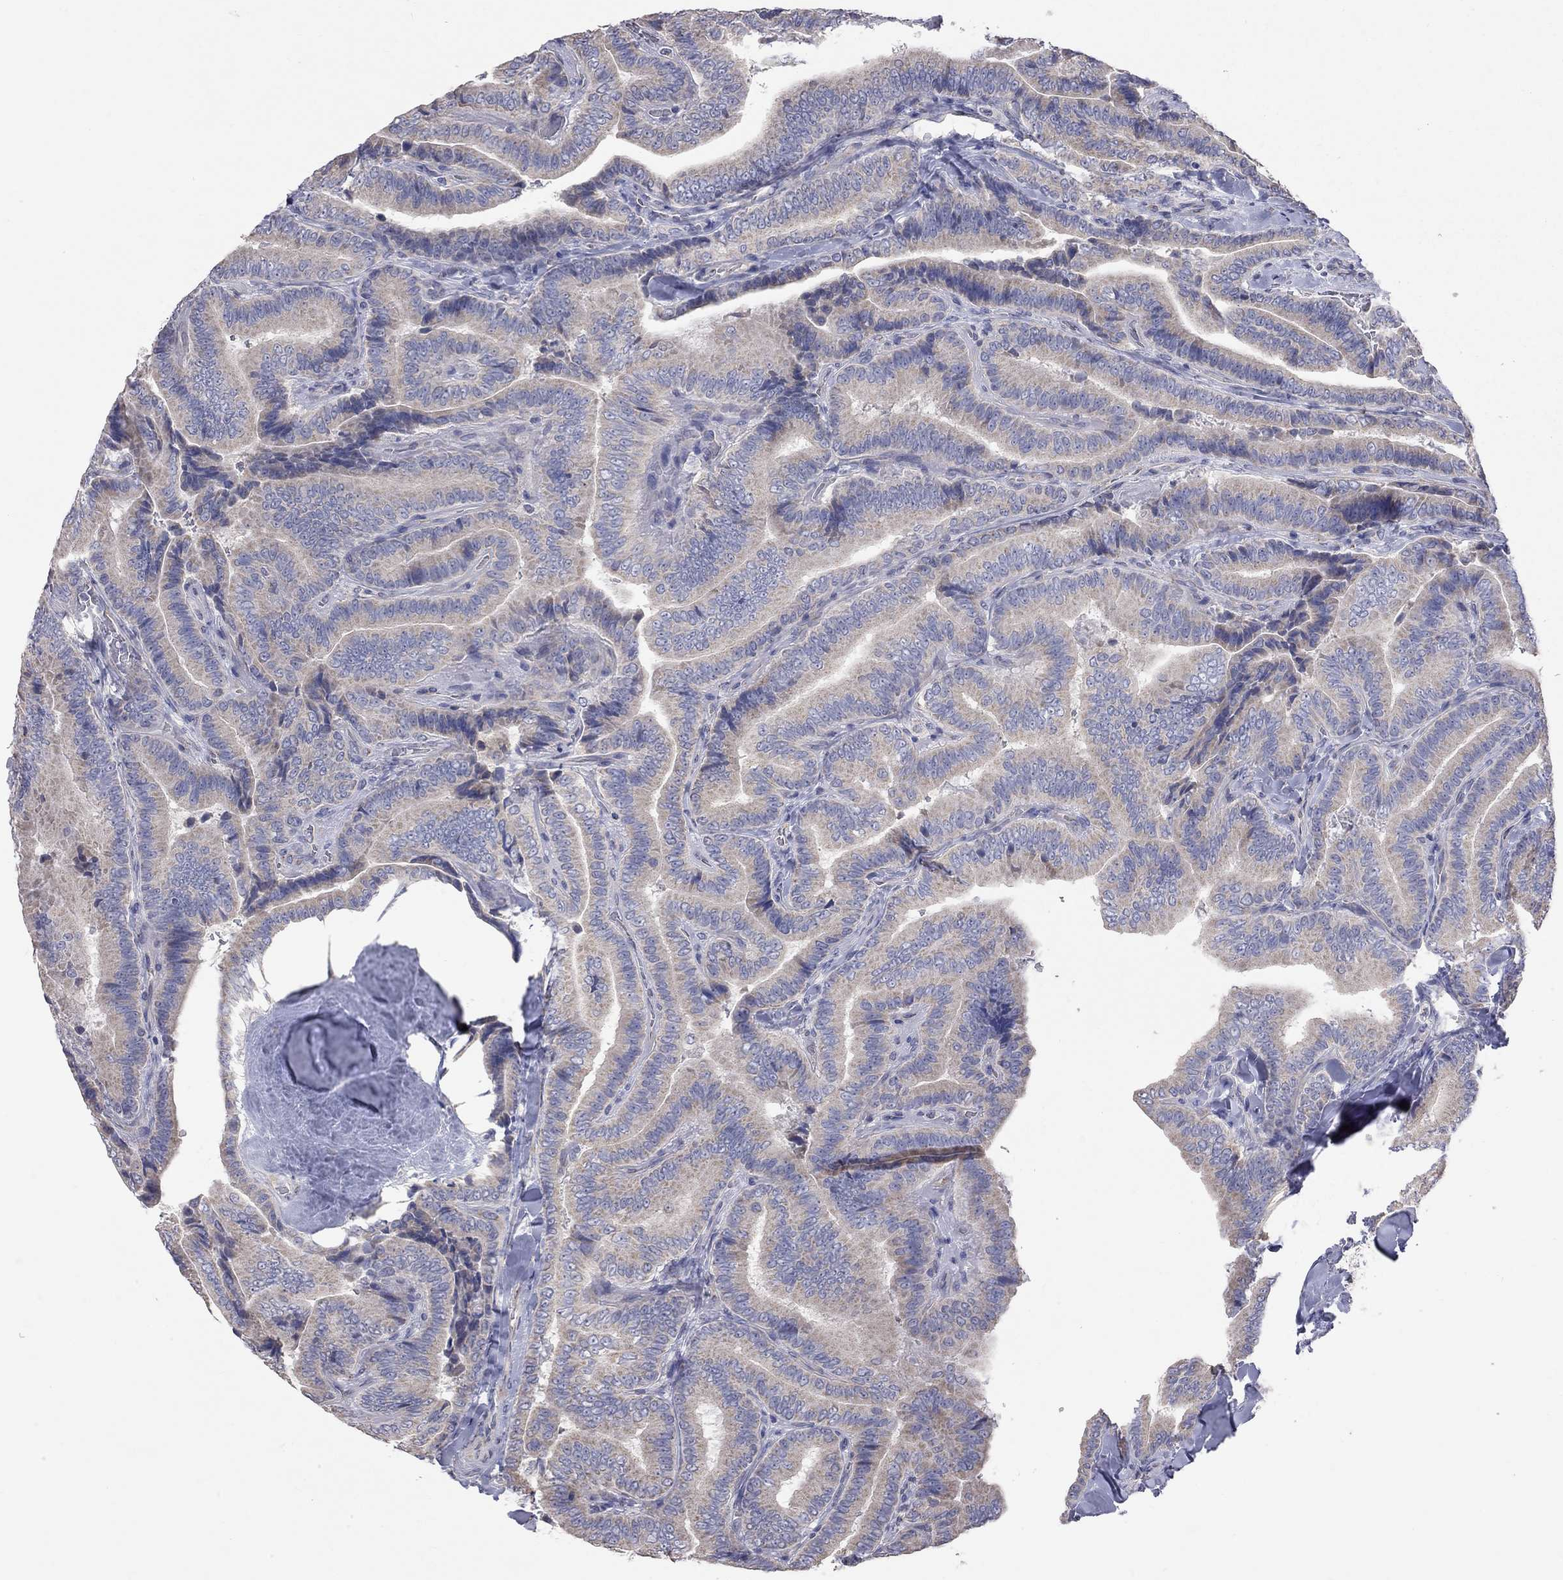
{"staining": {"intensity": "weak", "quantity": "25%-75%", "location": "cytoplasmic/membranous"}, "tissue": "thyroid cancer", "cell_type": "Tumor cells", "image_type": "cancer", "snomed": [{"axis": "morphology", "description": "Papillary adenocarcinoma, NOS"}, {"axis": "topography", "description": "Thyroid gland"}], "caption": "This histopathology image demonstrates thyroid papillary adenocarcinoma stained with immunohistochemistry (IHC) to label a protein in brown. The cytoplasmic/membranous of tumor cells show weak positivity for the protein. Nuclei are counter-stained blue.", "gene": "OPRK1", "patient": {"sex": "male", "age": 61}}